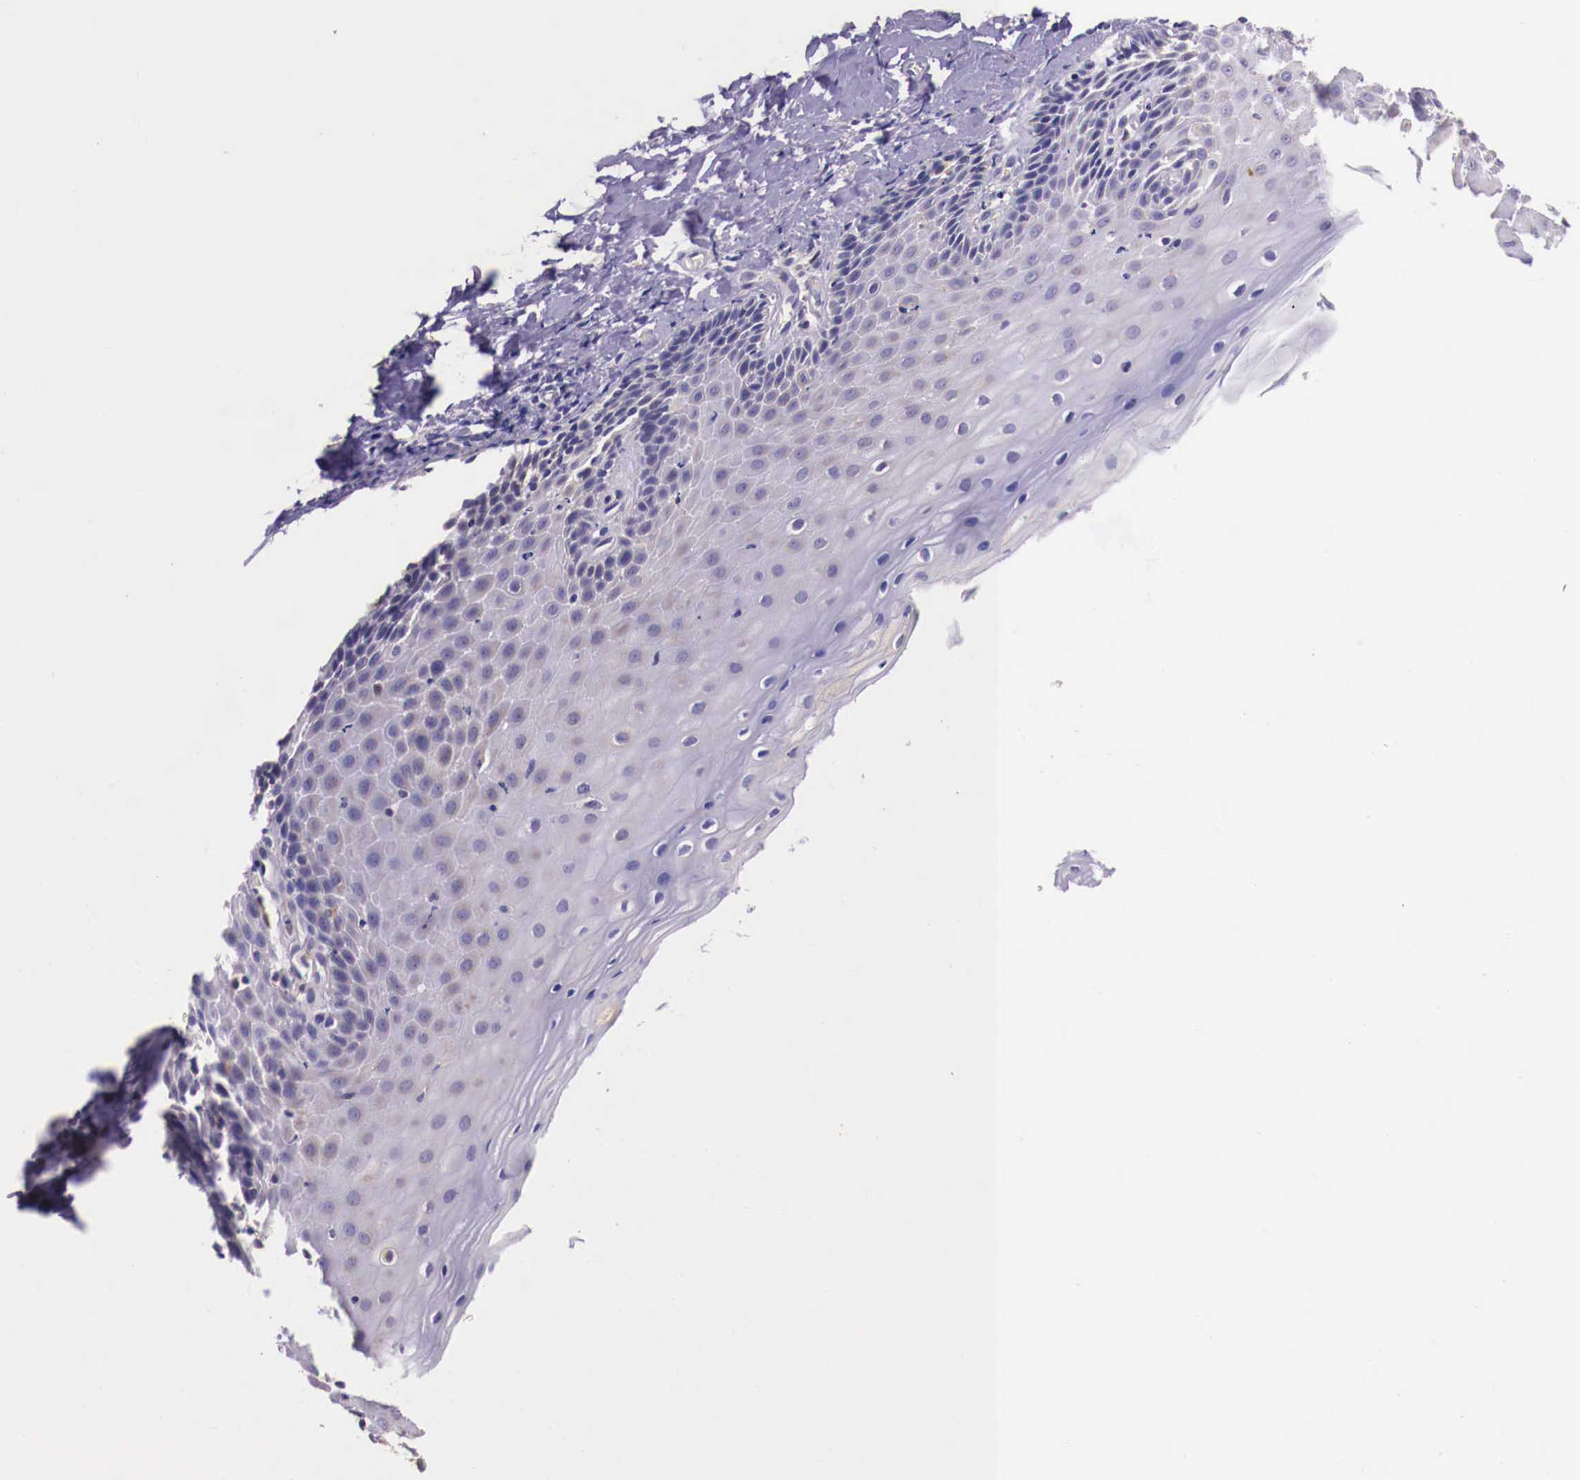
{"staining": {"intensity": "weak", "quantity": "25%-75%", "location": "cytoplasmic/membranous"}, "tissue": "cervix", "cell_type": "Glandular cells", "image_type": "normal", "snomed": [{"axis": "morphology", "description": "Normal tissue, NOS"}, {"axis": "topography", "description": "Cervix"}], "caption": "DAB immunohistochemical staining of normal human cervix shows weak cytoplasmic/membranous protein positivity in about 25%-75% of glandular cells.", "gene": "GRIPAP1", "patient": {"sex": "female", "age": 53}}